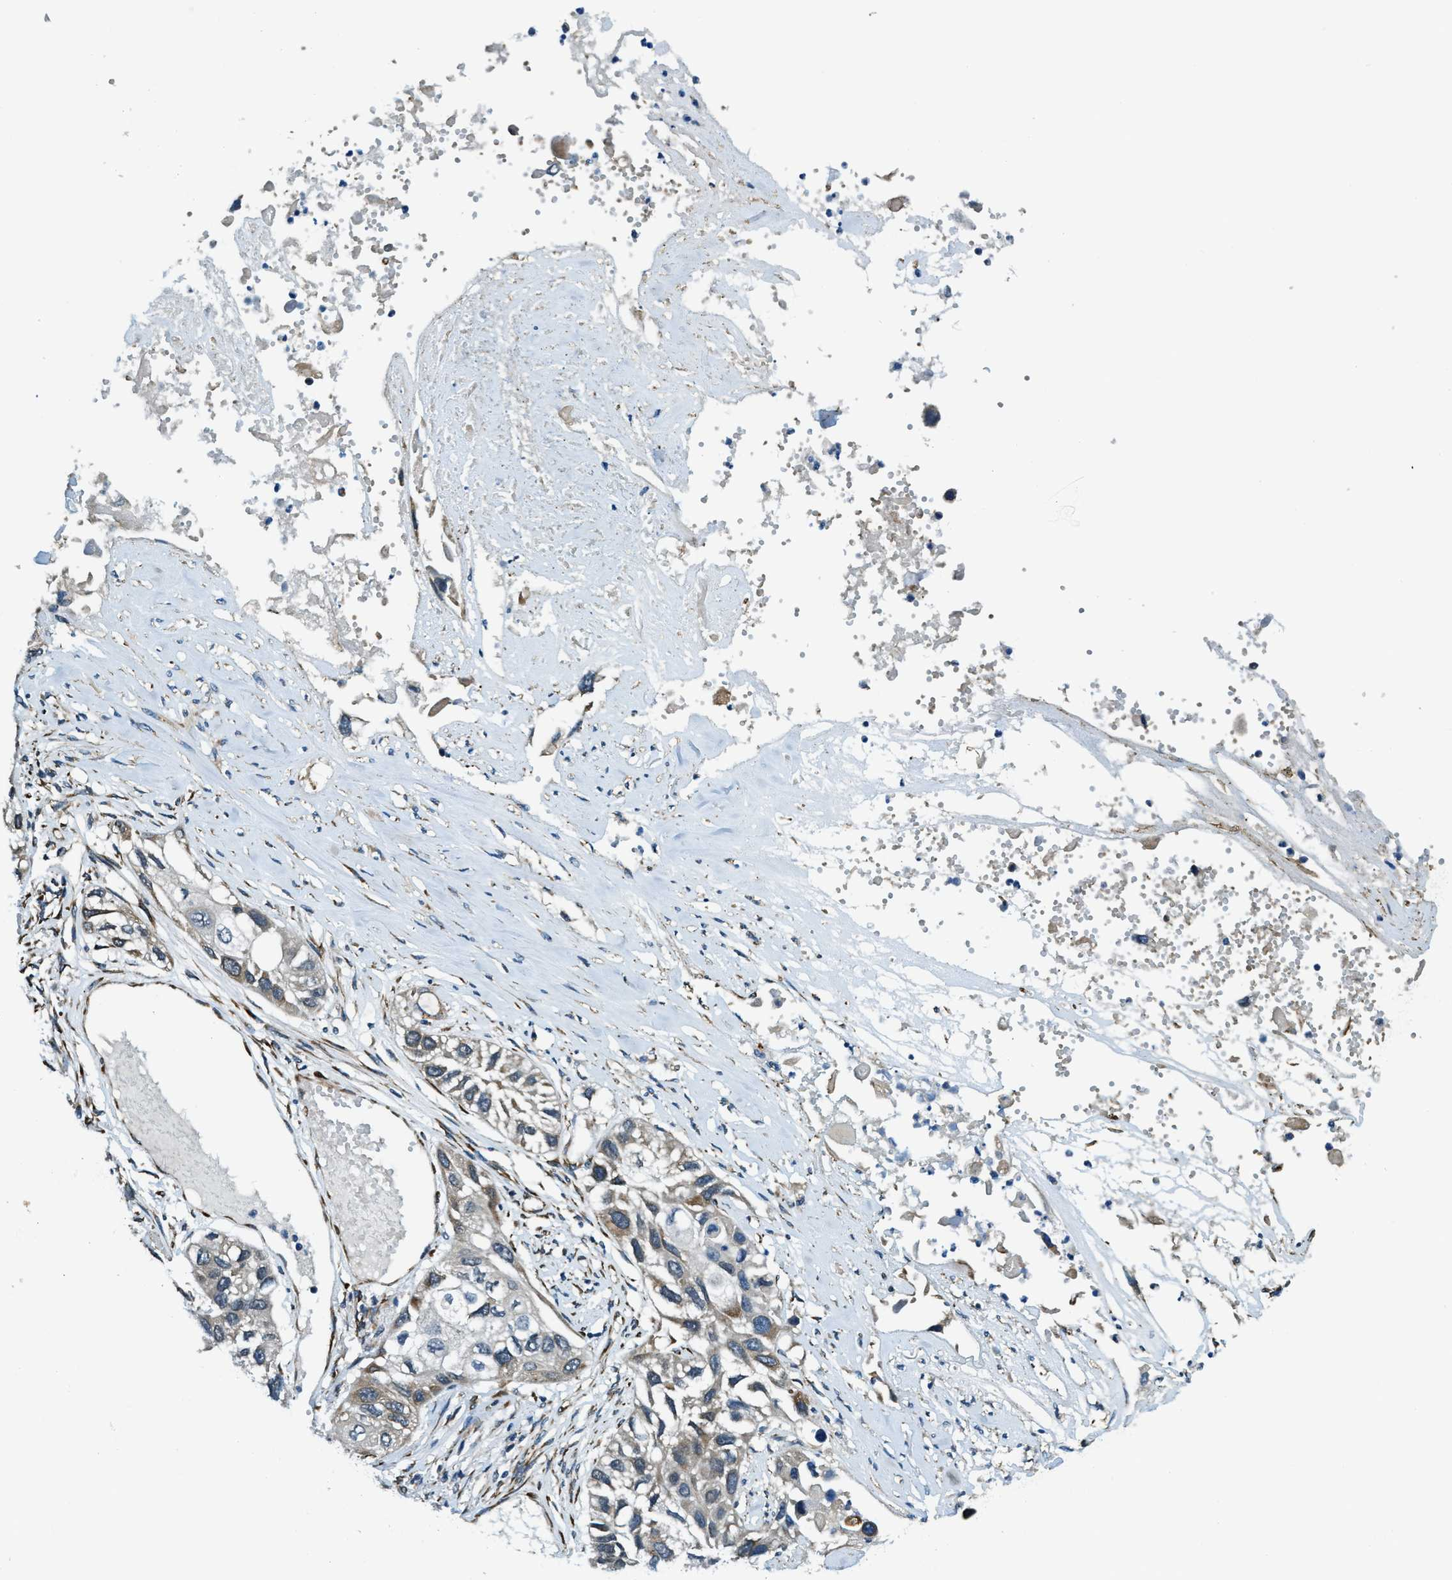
{"staining": {"intensity": "moderate", "quantity": "<25%", "location": "cytoplasmic/membranous"}, "tissue": "lung cancer", "cell_type": "Tumor cells", "image_type": "cancer", "snomed": [{"axis": "morphology", "description": "Squamous cell carcinoma, NOS"}, {"axis": "topography", "description": "Lung"}], "caption": "The micrograph displays staining of lung squamous cell carcinoma, revealing moderate cytoplasmic/membranous protein expression (brown color) within tumor cells. (Brightfield microscopy of DAB IHC at high magnification).", "gene": "GINM1", "patient": {"sex": "male", "age": 71}}